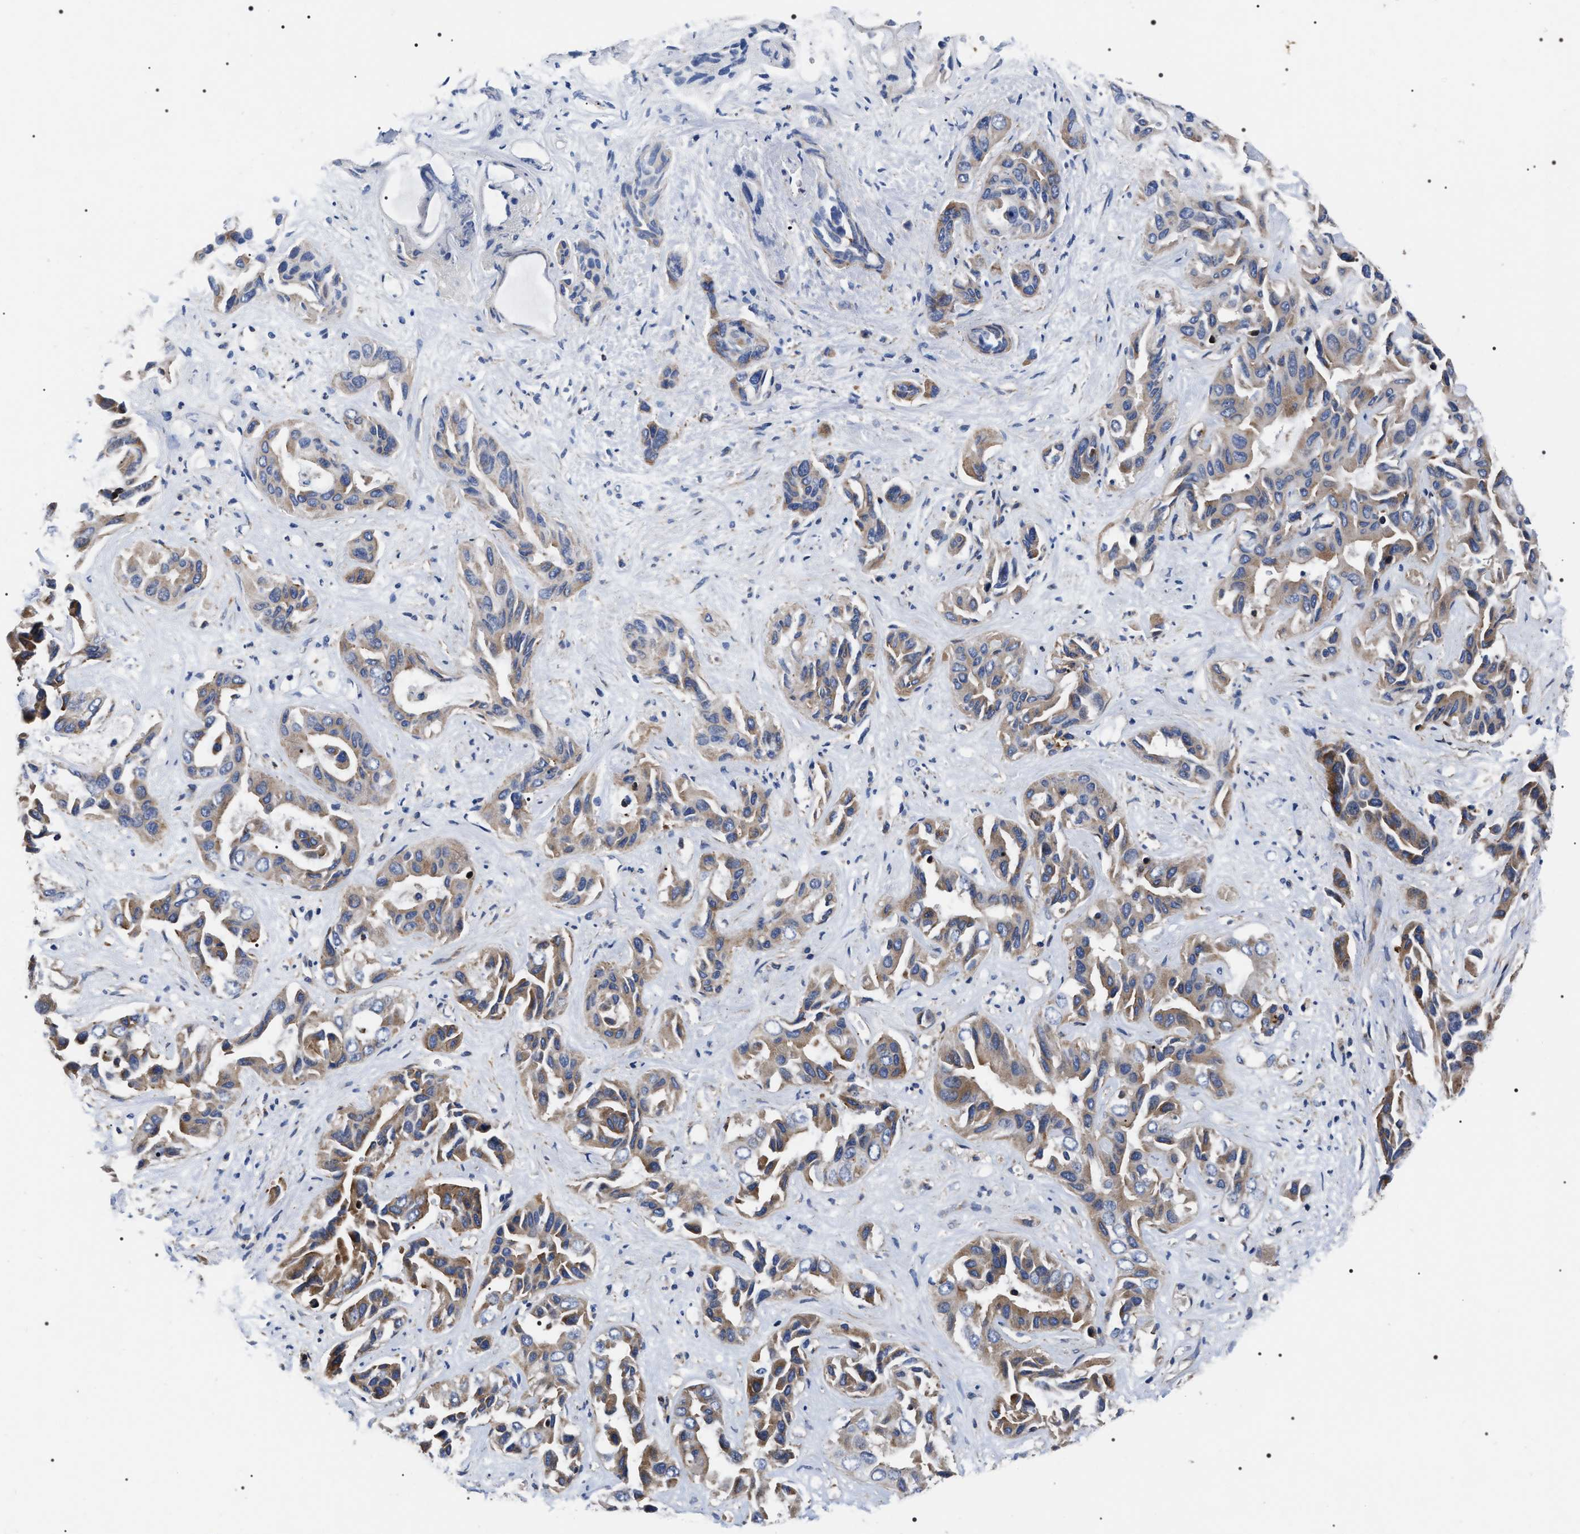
{"staining": {"intensity": "moderate", "quantity": ">75%", "location": "cytoplasmic/membranous"}, "tissue": "liver cancer", "cell_type": "Tumor cells", "image_type": "cancer", "snomed": [{"axis": "morphology", "description": "Cholangiocarcinoma"}, {"axis": "topography", "description": "Liver"}], "caption": "Protein analysis of liver cancer tissue shows moderate cytoplasmic/membranous positivity in about >75% of tumor cells.", "gene": "MIS18A", "patient": {"sex": "female", "age": 52}}